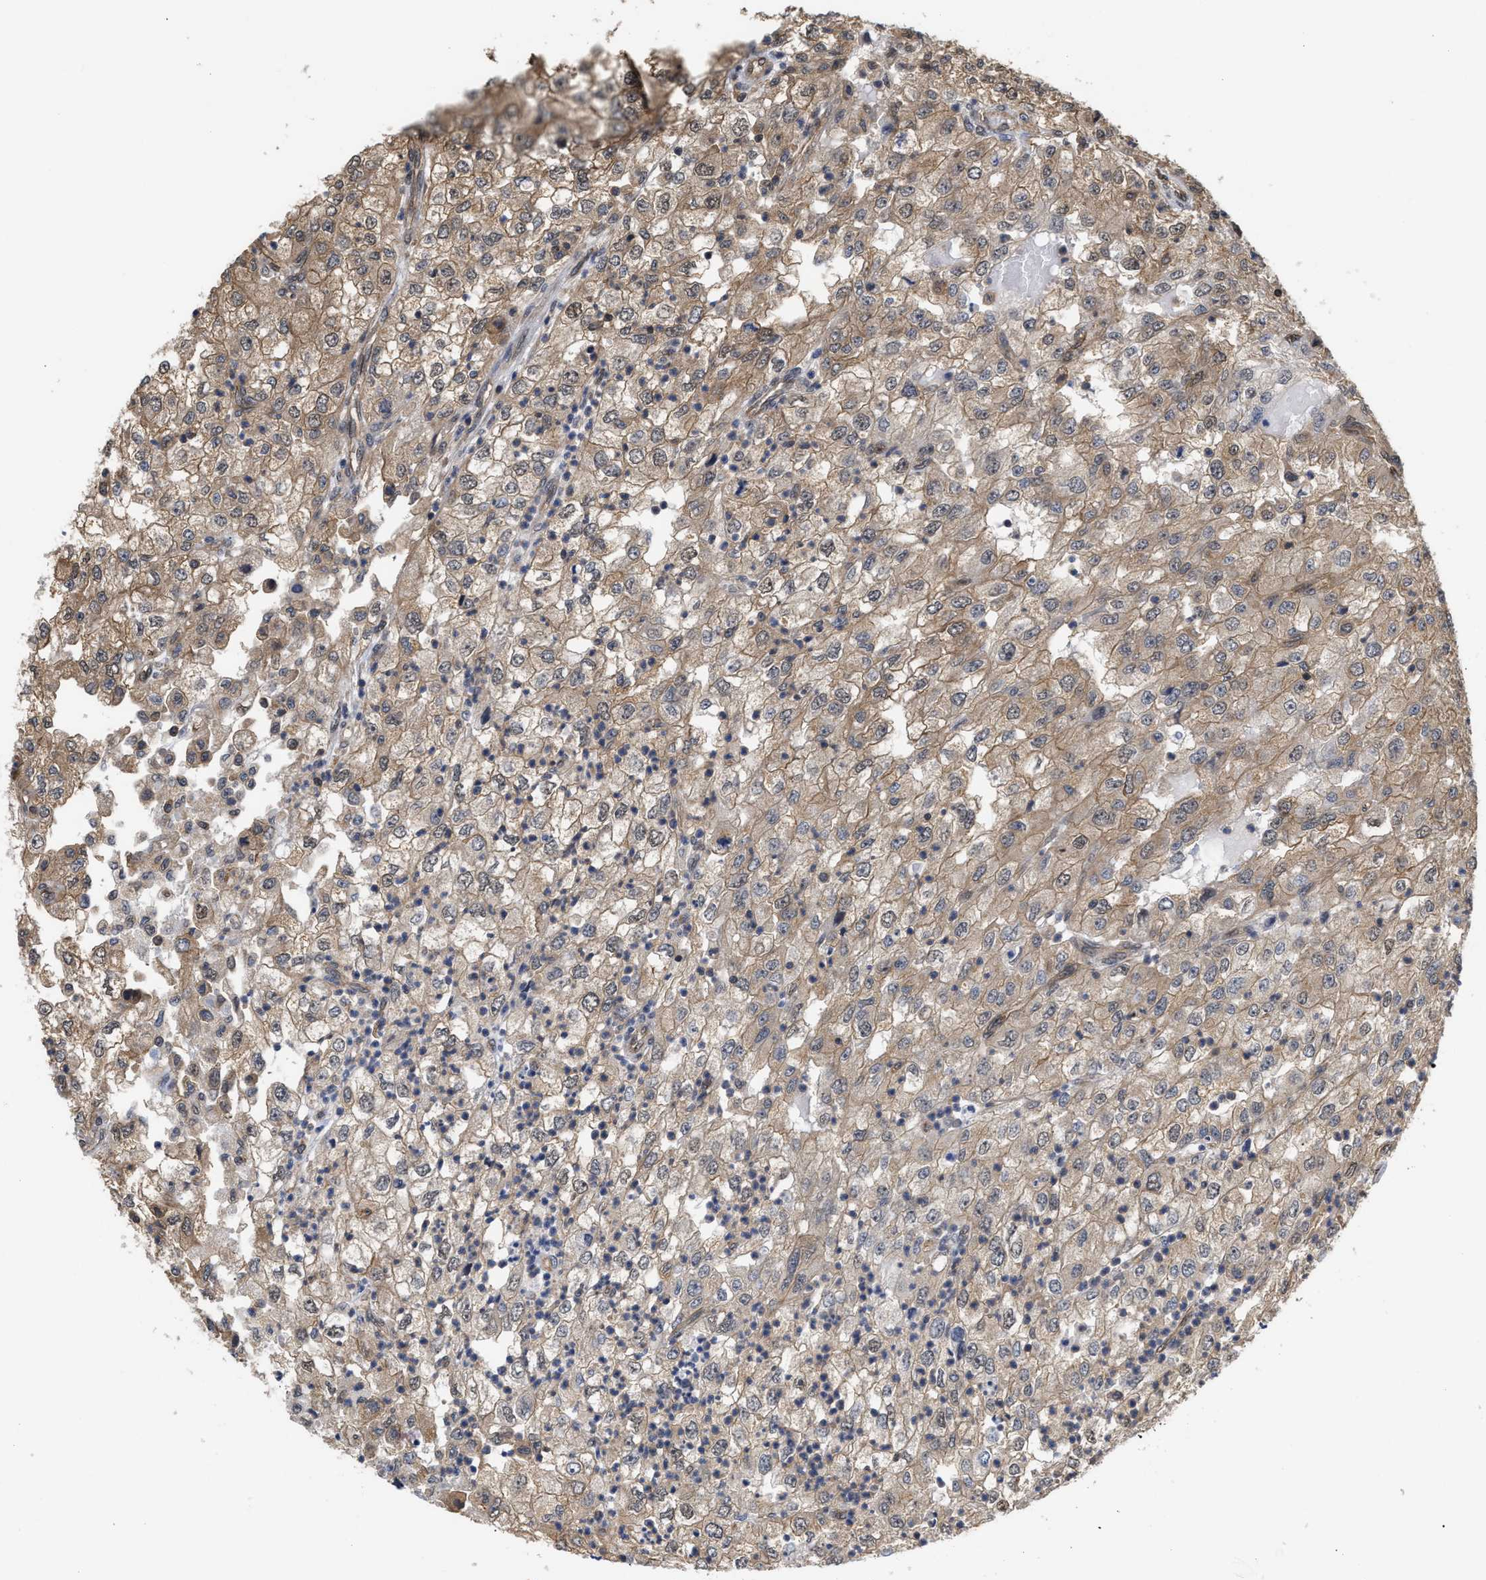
{"staining": {"intensity": "moderate", "quantity": "25%-75%", "location": "cytoplasmic/membranous,nuclear"}, "tissue": "renal cancer", "cell_type": "Tumor cells", "image_type": "cancer", "snomed": [{"axis": "morphology", "description": "Adenocarcinoma, NOS"}, {"axis": "topography", "description": "Kidney"}], "caption": "Approximately 25%-75% of tumor cells in human renal cancer reveal moderate cytoplasmic/membranous and nuclear protein positivity as visualized by brown immunohistochemical staining.", "gene": "SCAI", "patient": {"sex": "female", "age": 54}}